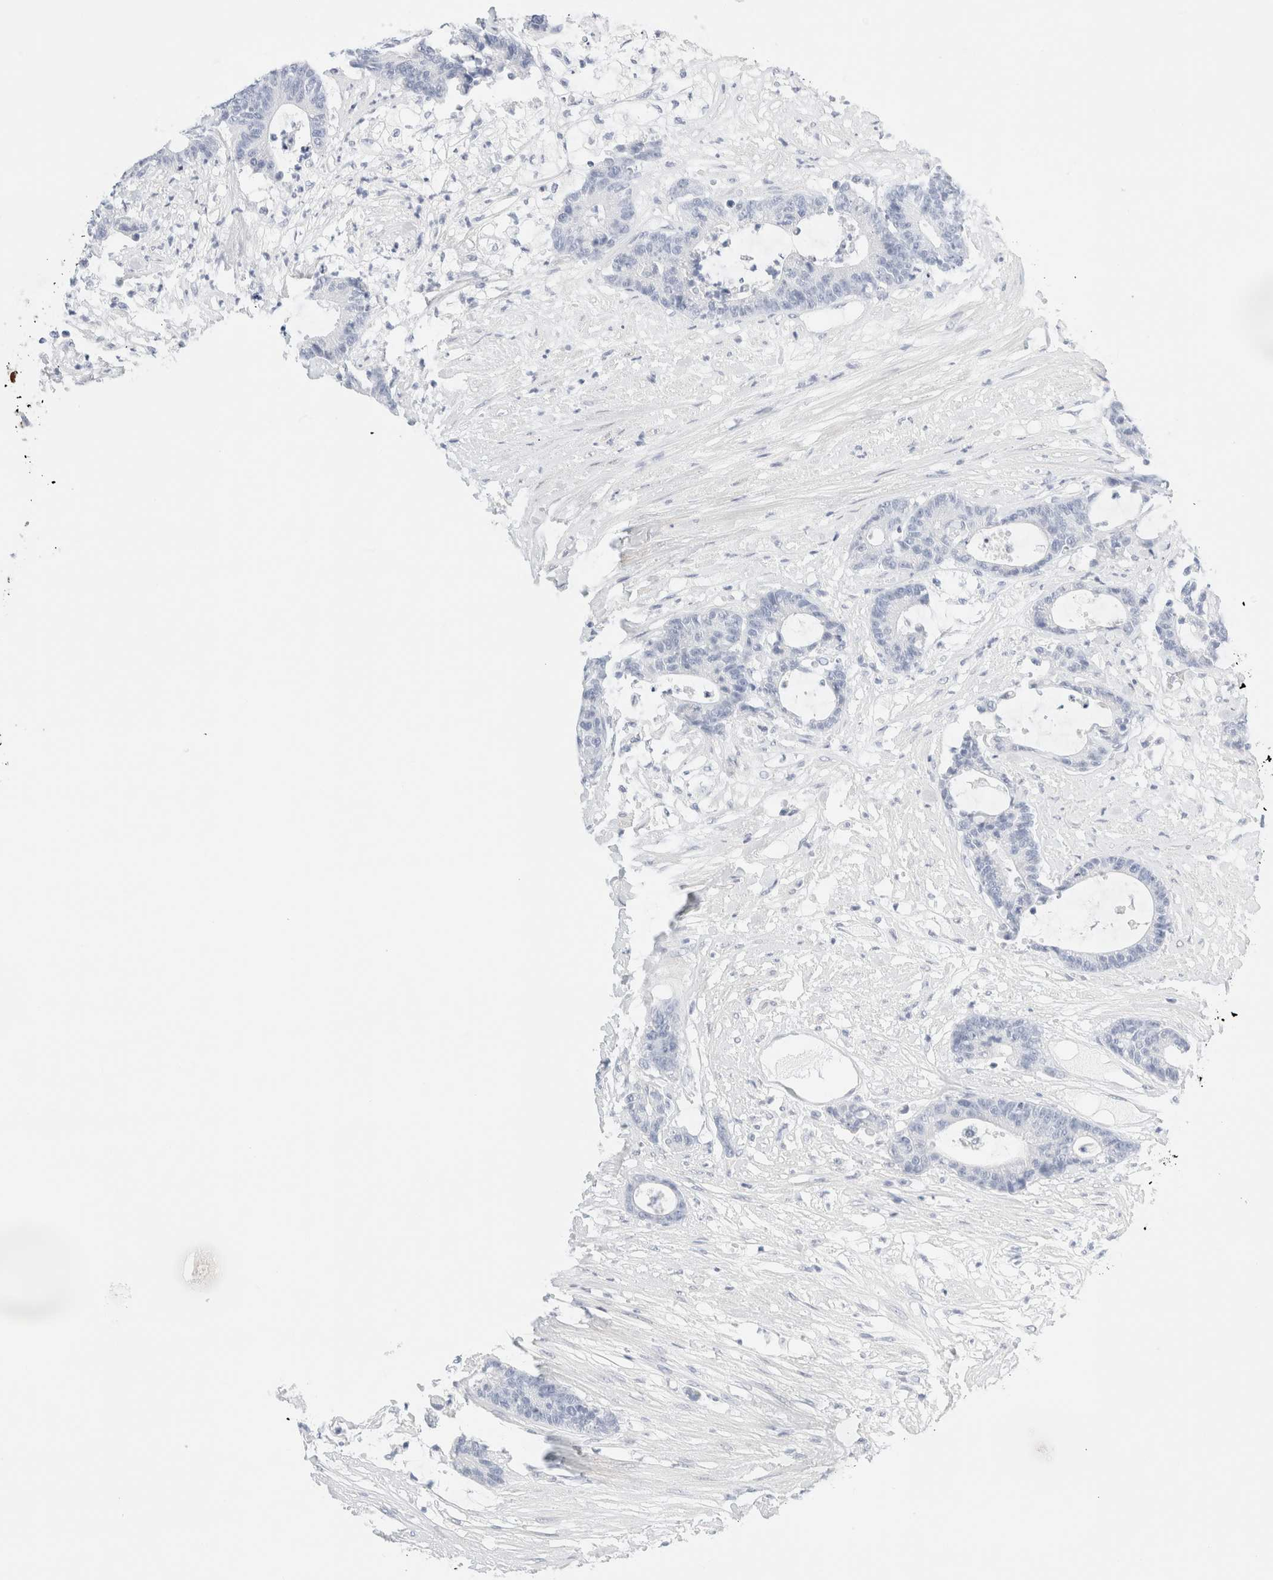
{"staining": {"intensity": "negative", "quantity": "none", "location": "none"}, "tissue": "colorectal cancer", "cell_type": "Tumor cells", "image_type": "cancer", "snomed": [{"axis": "morphology", "description": "Adenocarcinoma, NOS"}, {"axis": "topography", "description": "Colon"}], "caption": "Adenocarcinoma (colorectal) was stained to show a protein in brown. There is no significant staining in tumor cells.", "gene": "DPYS", "patient": {"sex": "female", "age": 84}}